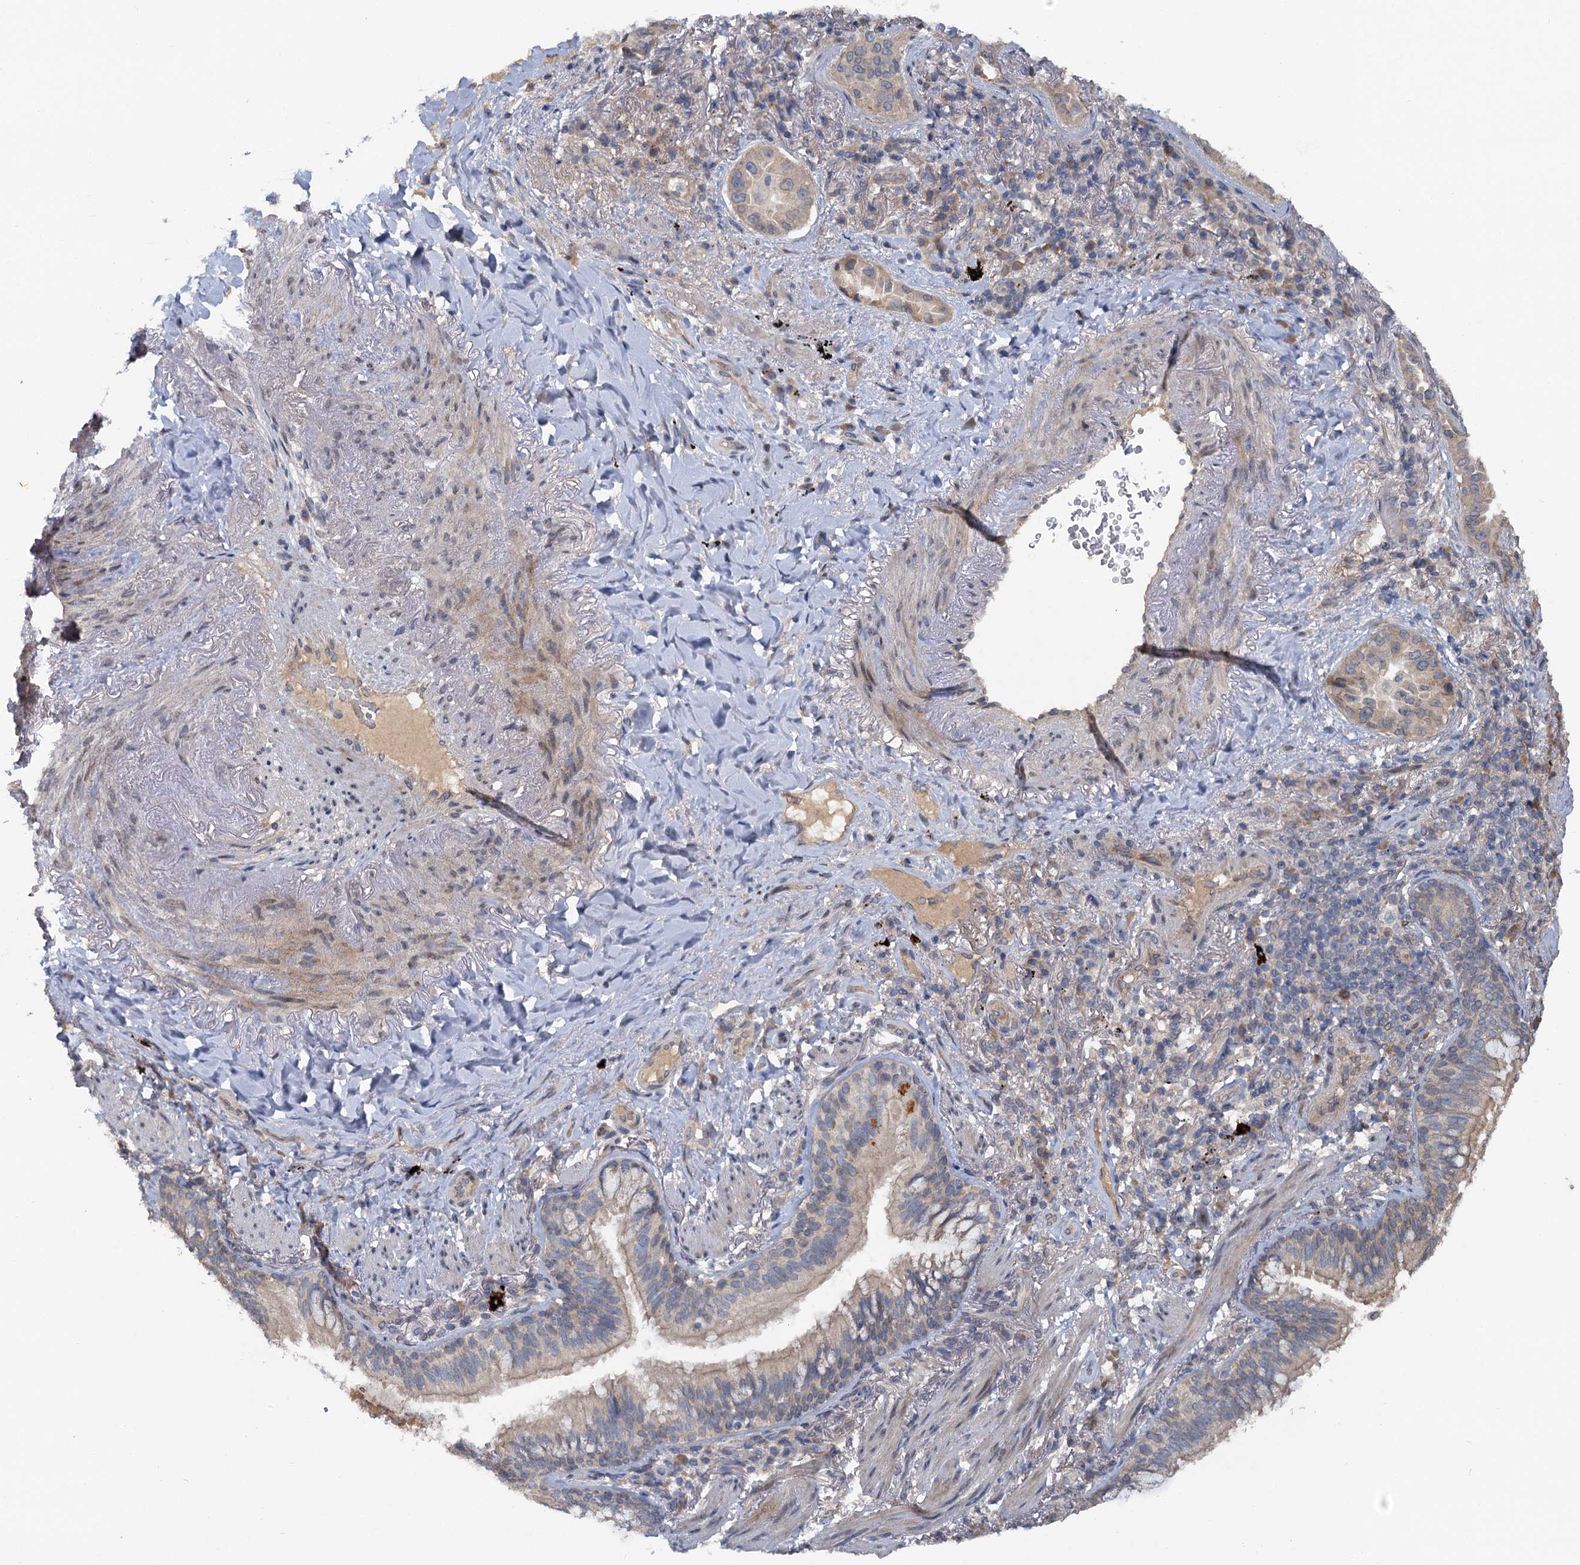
{"staining": {"intensity": "negative", "quantity": "none", "location": "none"}, "tissue": "lung cancer", "cell_type": "Tumor cells", "image_type": "cancer", "snomed": [{"axis": "morphology", "description": "Adenocarcinoma, NOS"}, {"axis": "topography", "description": "Lung"}], "caption": "Immunohistochemistry (IHC) of human lung cancer shows no expression in tumor cells.", "gene": "ZNF324", "patient": {"sex": "female", "age": 69}}